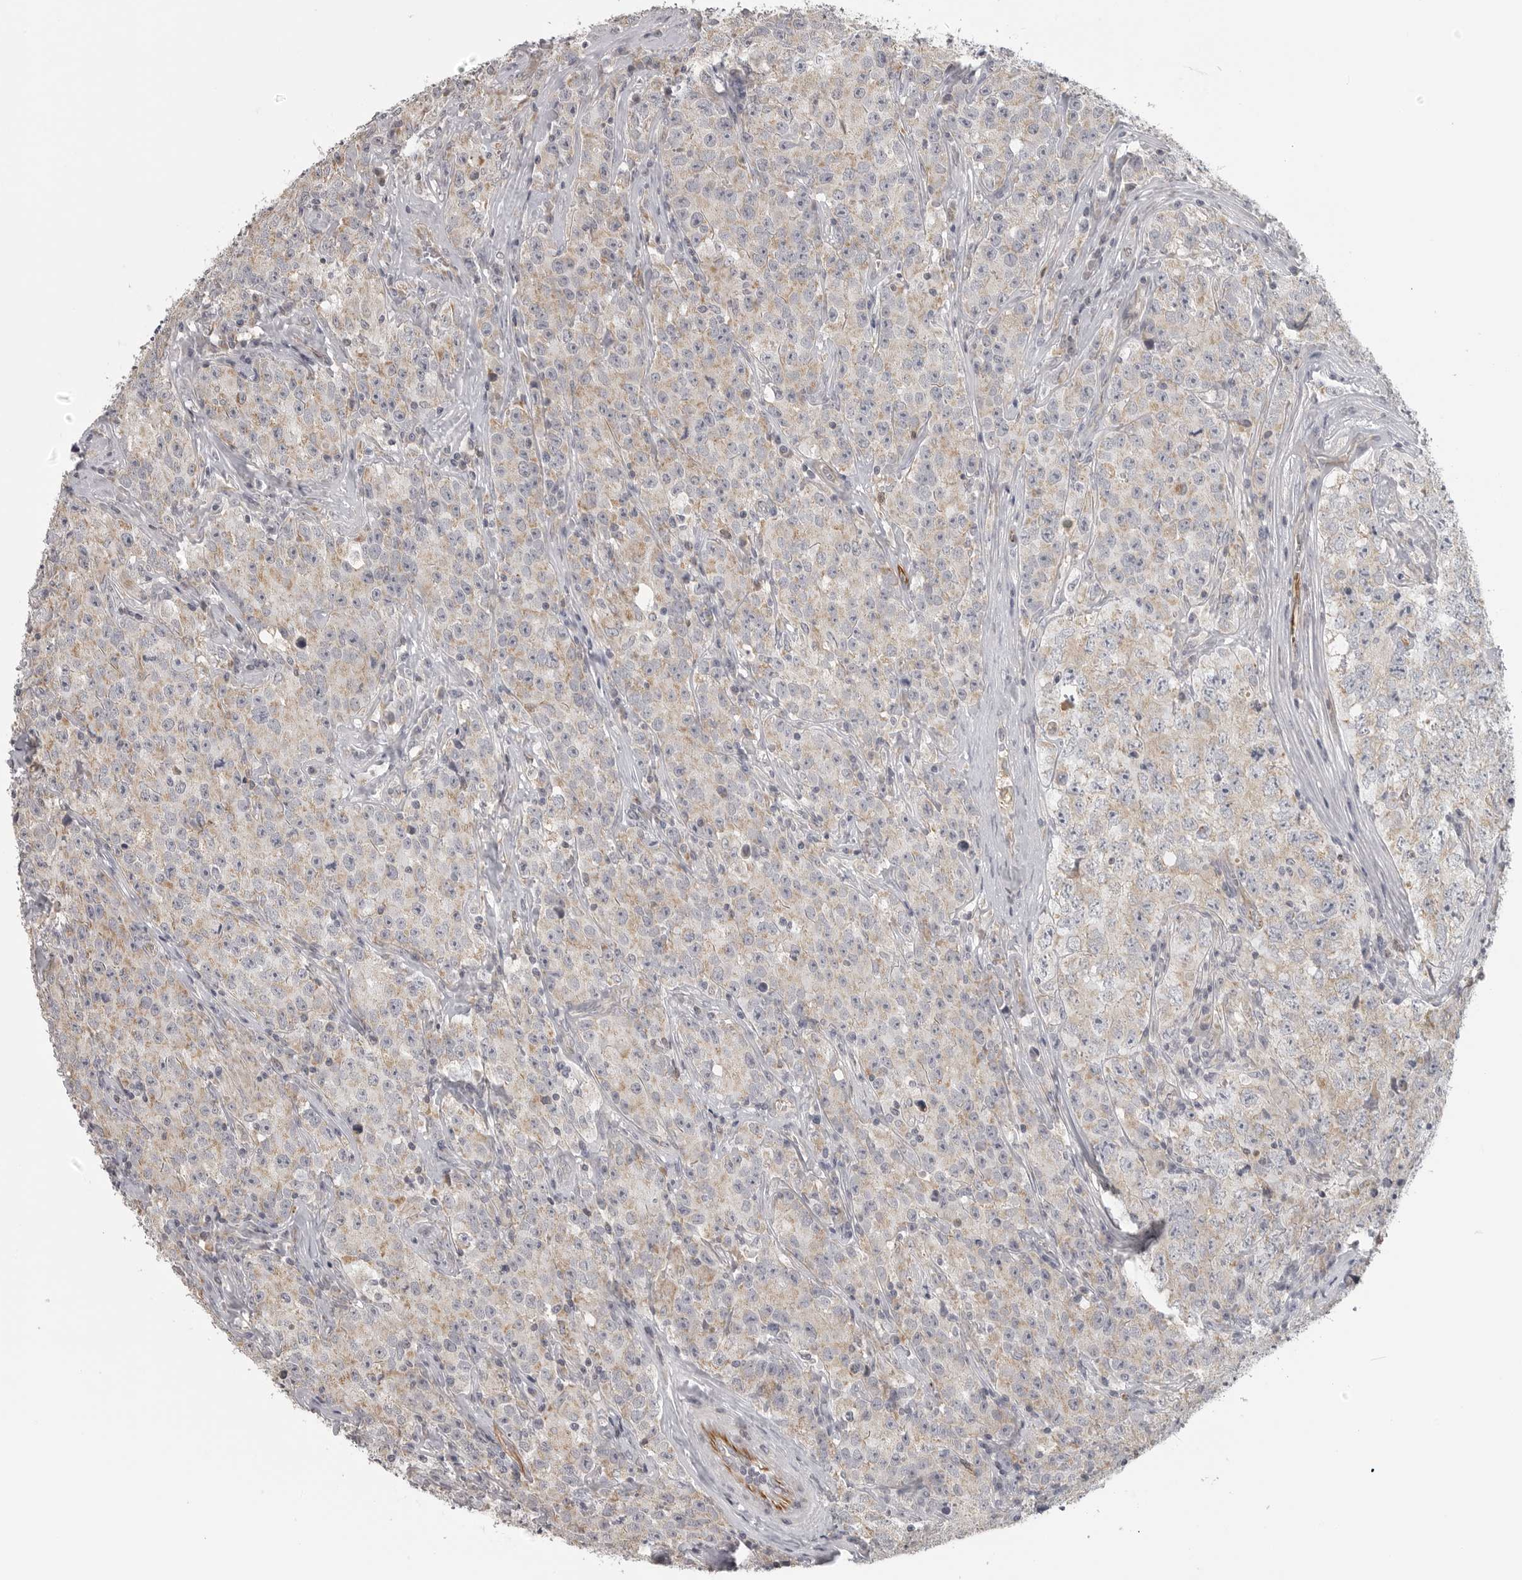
{"staining": {"intensity": "weak", "quantity": "<25%", "location": "cytoplasmic/membranous"}, "tissue": "testis cancer", "cell_type": "Tumor cells", "image_type": "cancer", "snomed": [{"axis": "morphology", "description": "Seminoma, NOS"}, {"axis": "morphology", "description": "Carcinoma, Embryonal, NOS"}, {"axis": "topography", "description": "Testis"}], "caption": "A histopathology image of human embryonal carcinoma (testis) is negative for staining in tumor cells.", "gene": "RXFP3", "patient": {"sex": "male", "age": 43}}